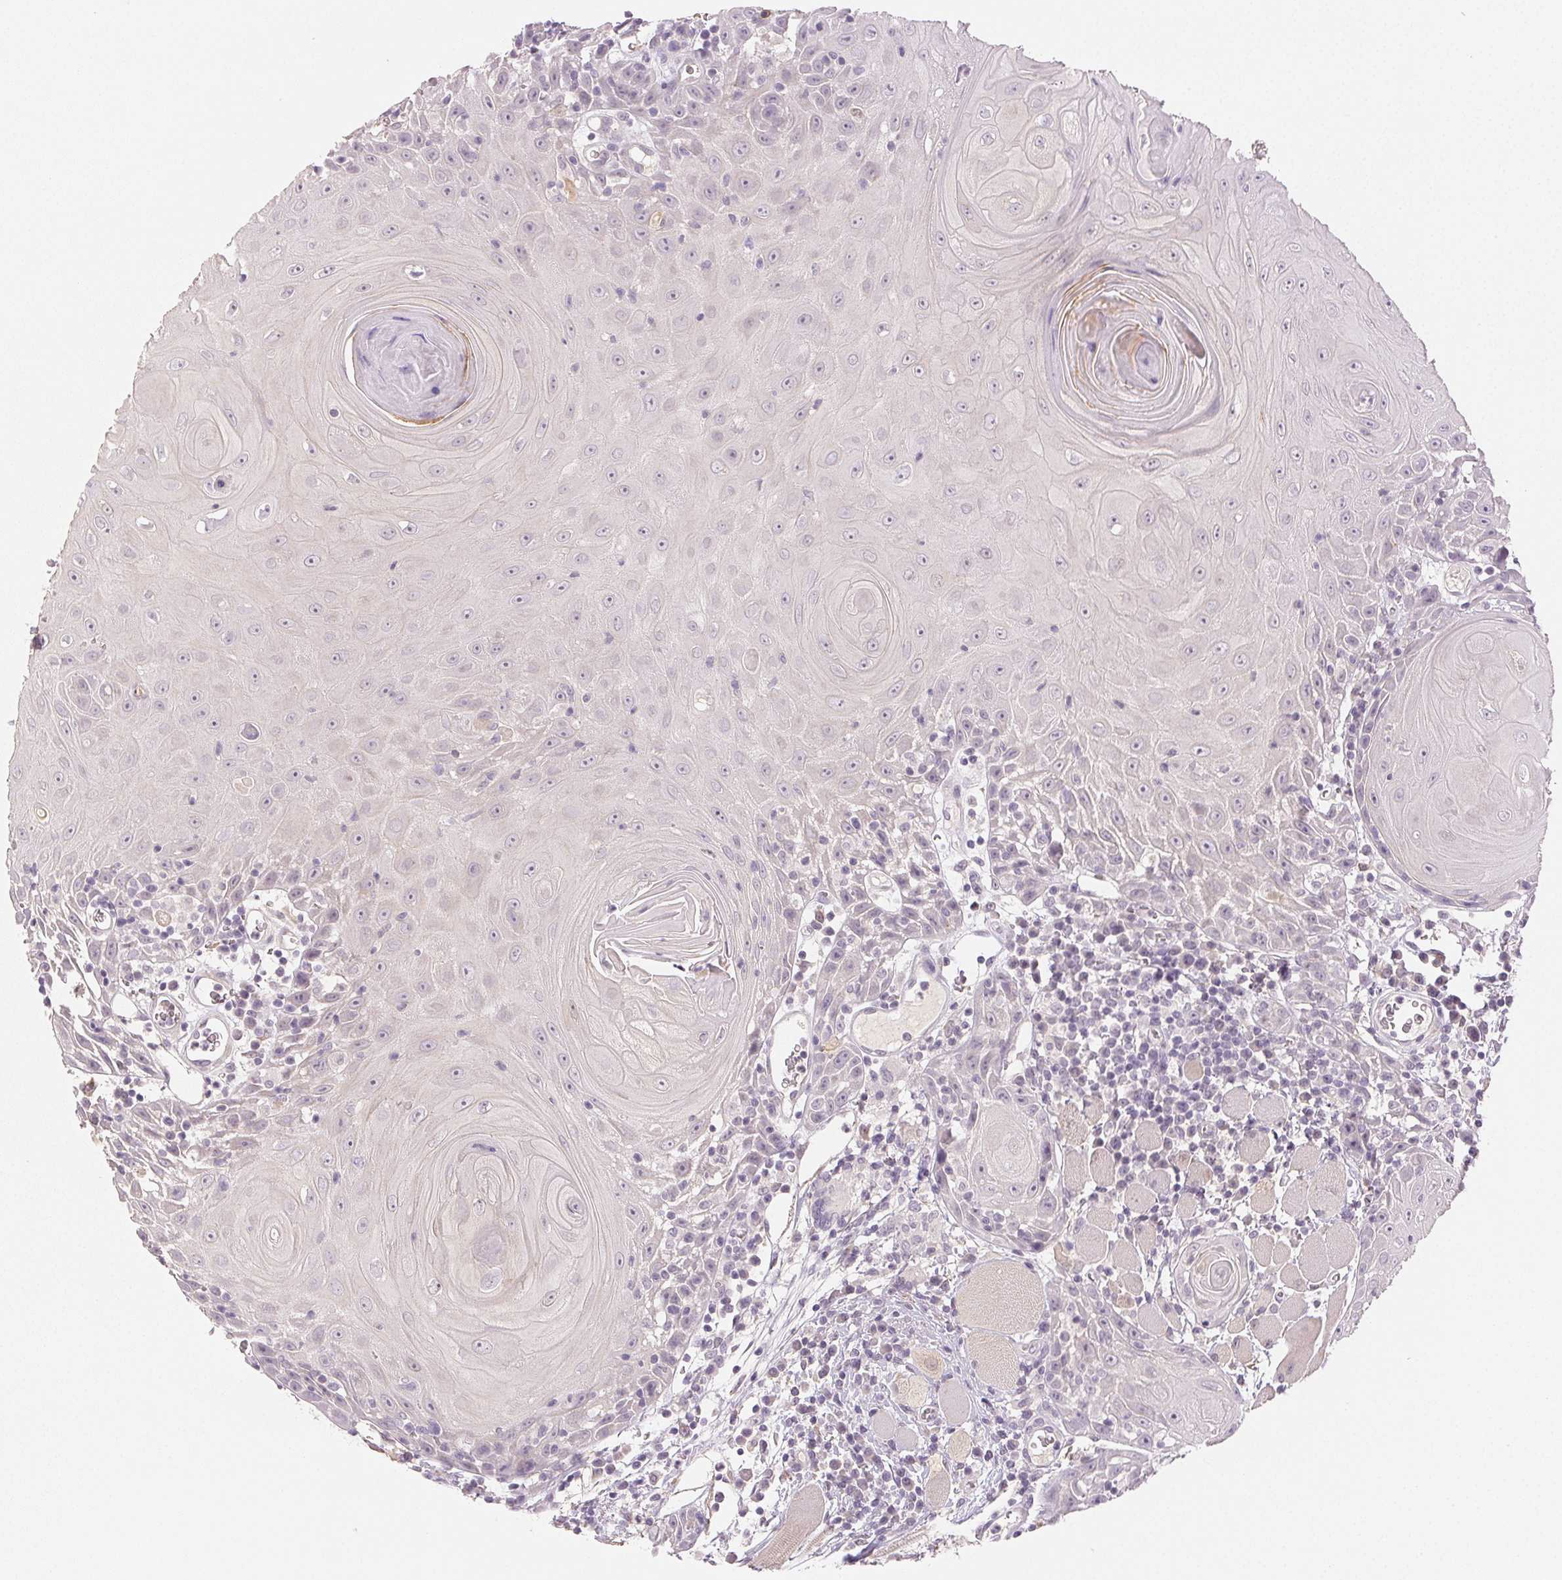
{"staining": {"intensity": "negative", "quantity": "none", "location": "none"}, "tissue": "head and neck cancer", "cell_type": "Tumor cells", "image_type": "cancer", "snomed": [{"axis": "morphology", "description": "Squamous cell carcinoma, NOS"}, {"axis": "topography", "description": "Head-Neck"}], "caption": "Head and neck cancer (squamous cell carcinoma) was stained to show a protein in brown. There is no significant expression in tumor cells. (Immunohistochemistry, brightfield microscopy, high magnification).", "gene": "MAP1LC3A", "patient": {"sex": "male", "age": 52}}